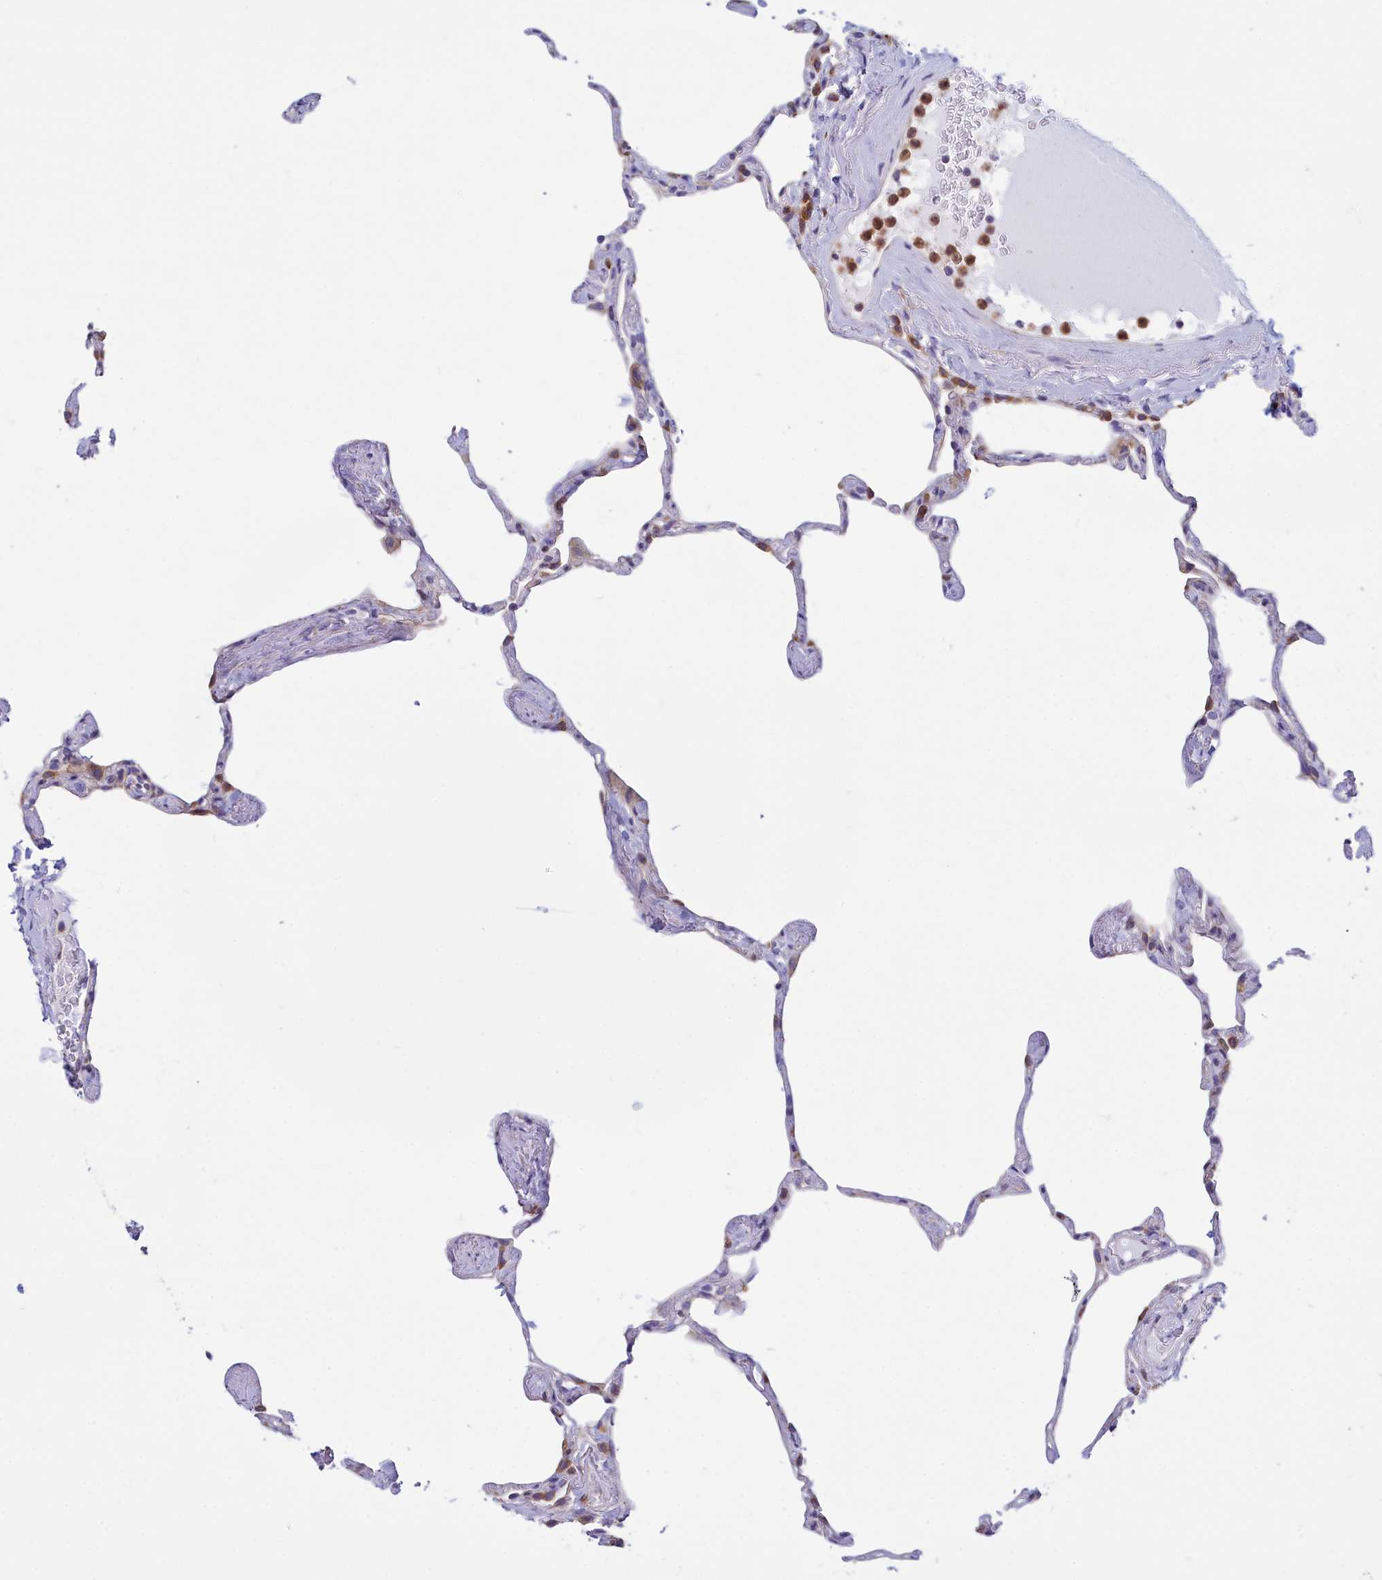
{"staining": {"intensity": "moderate", "quantity": "<25%", "location": "cytoplasmic/membranous"}, "tissue": "lung", "cell_type": "Alveolar cells", "image_type": "normal", "snomed": [{"axis": "morphology", "description": "Normal tissue, NOS"}, {"axis": "topography", "description": "Lung"}], "caption": "Brown immunohistochemical staining in normal human lung reveals moderate cytoplasmic/membranous expression in approximately <25% of alveolar cells.", "gene": "HM13", "patient": {"sex": "male", "age": 65}}